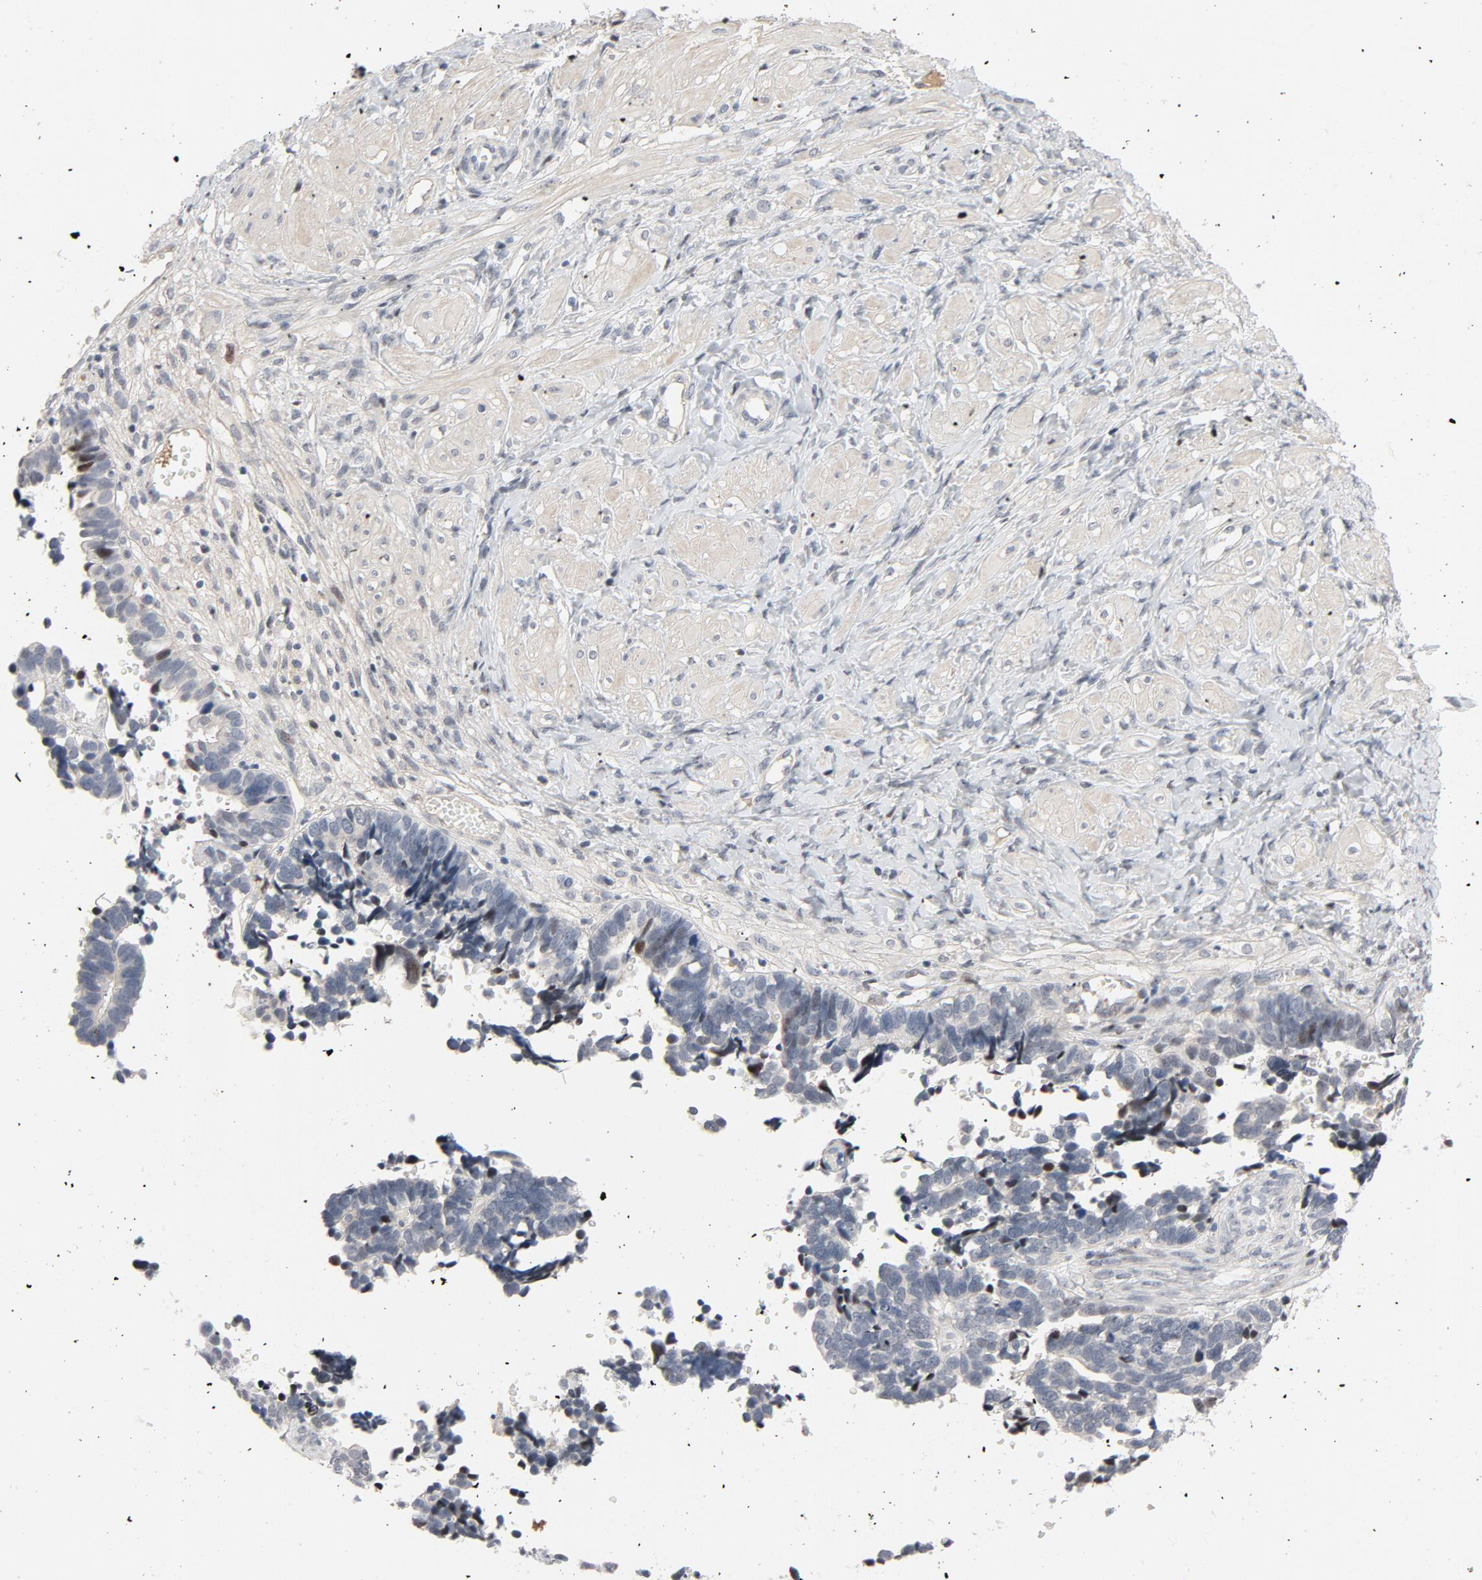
{"staining": {"intensity": "negative", "quantity": "none", "location": "none"}, "tissue": "ovarian cancer", "cell_type": "Tumor cells", "image_type": "cancer", "snomed": [{"axis": "morphology", "description": "Cystadenocarcinoma, serous, NOS"}, {"axis": "topography", "description": "Ovary"}], "caption": "DAB (3,3'-diaminobenzidine) immunohistochemical staining of ovarian cancer displays no significant positivity in tumor cells.", "gene": "FSCB", "patient": {"sex": "female", "age": 77}}